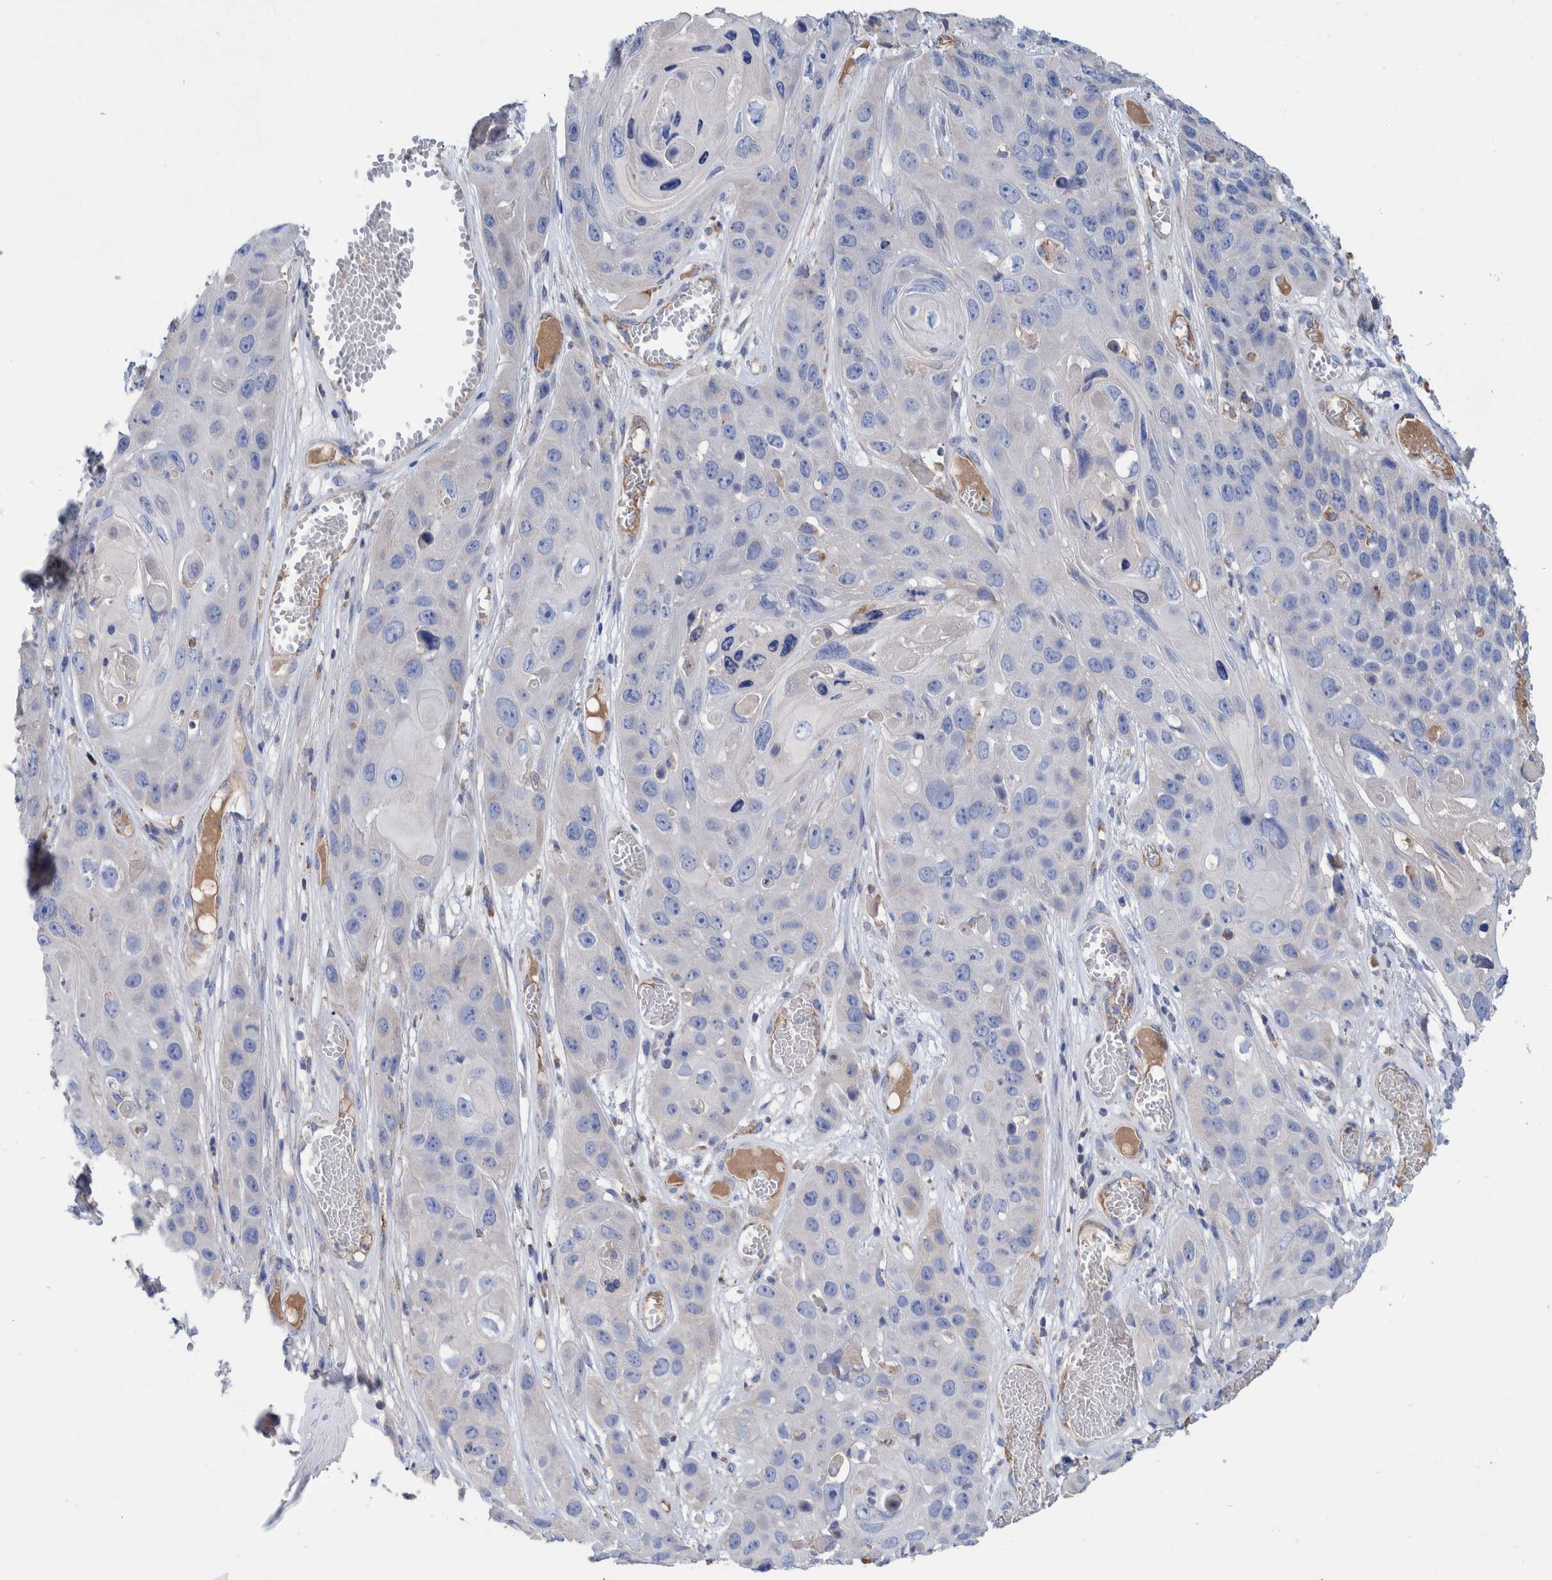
{"staining": {"intensity": "negative", "quantity": "none", "location": "none"}, "tissue": "skin cancer", "cell_type": "Tumor cells", "image_type": "cancer", "snomed": [{"axis": "morphology", "description": "Squamous cell carcinoma, NOS"}, {"axis": "topography", "description": "Skin"}], "caption": "A micrograph of human squamous cell carcinoma (skin) is negative for staining in tumor cells.", "gene": "DECR1", "patient": {"sex": "male", "age": 55}}